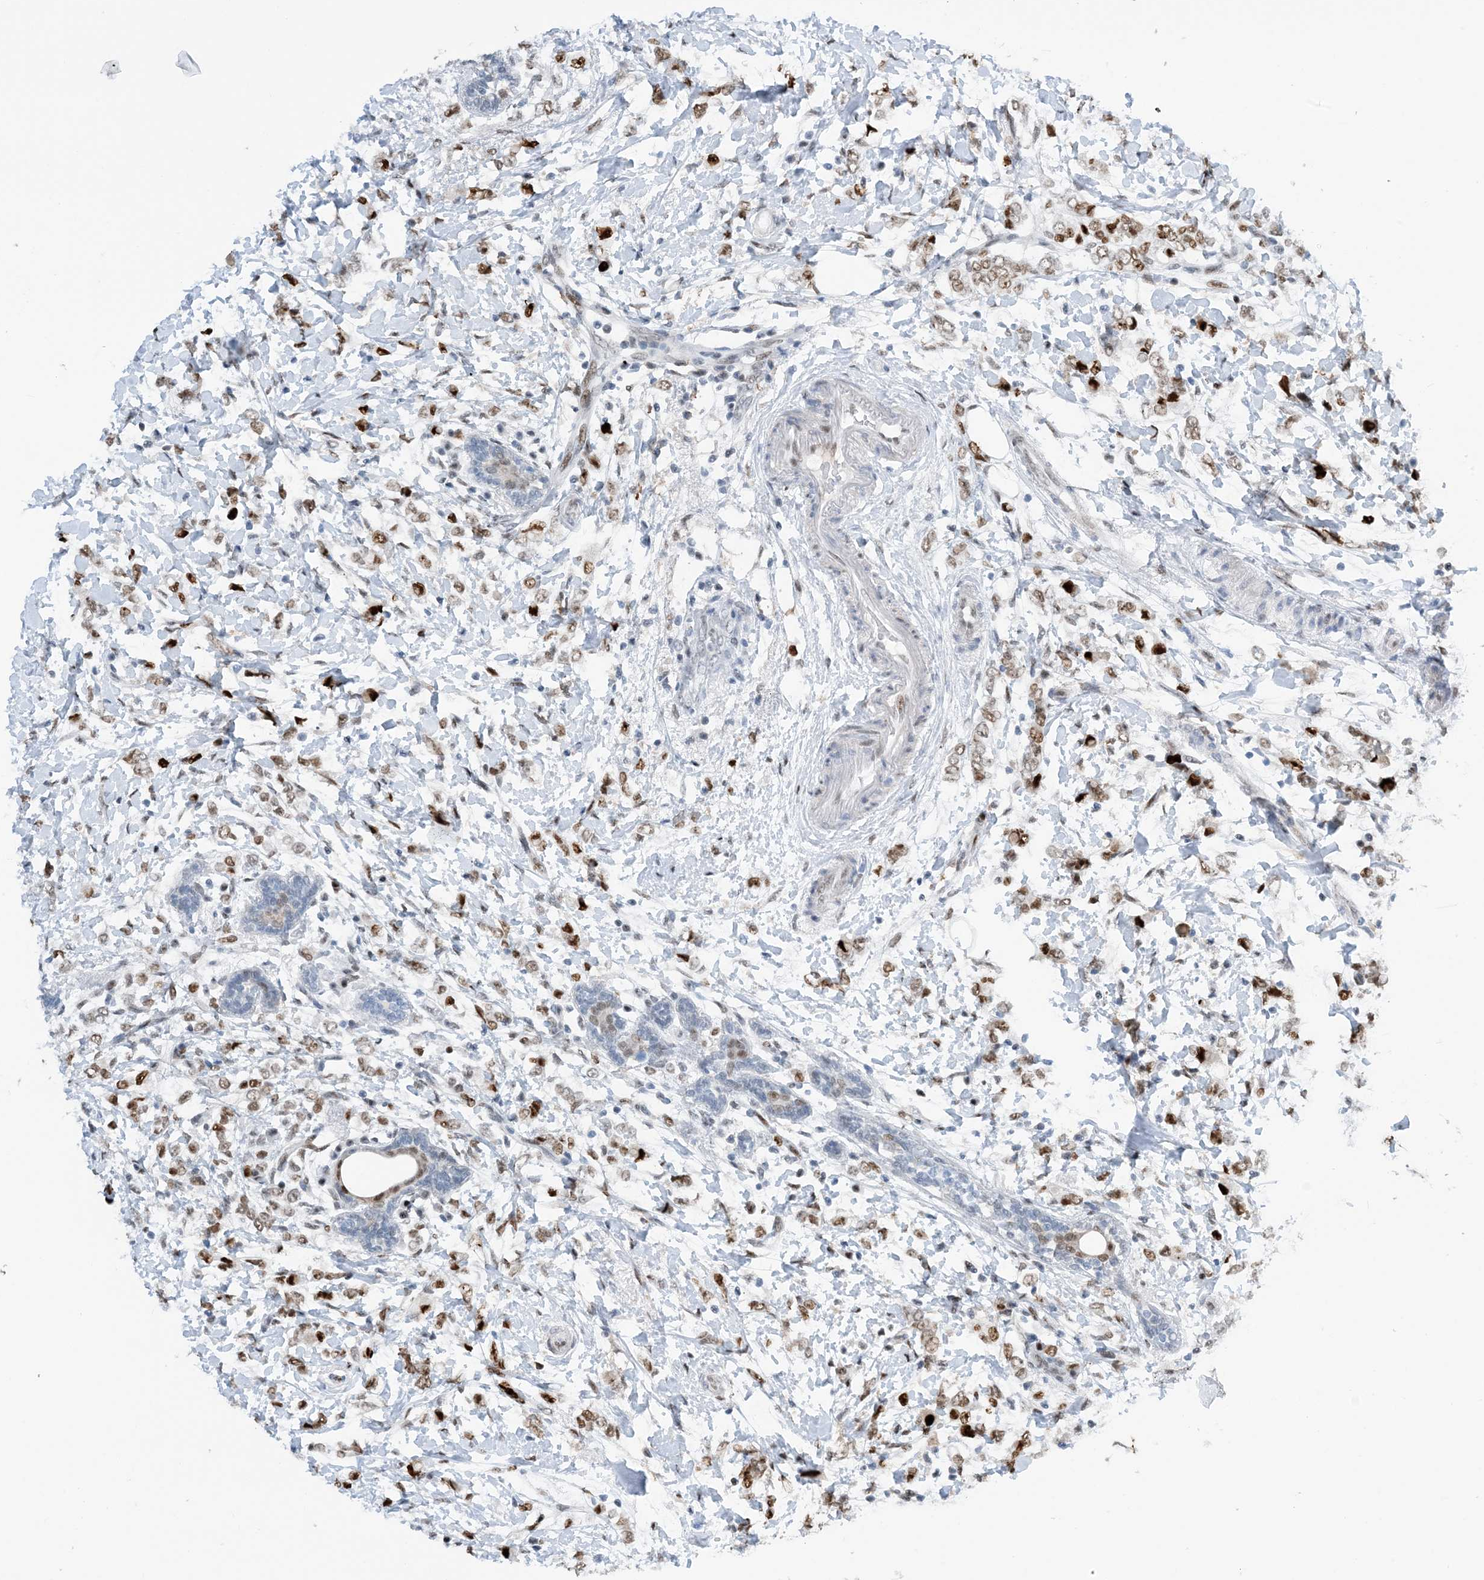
{"staining": {"intensity": "moderate", "quantity": ">75%", "location": "nuclear"}, "tissue": "breast cancer", "cell_type": "Tumor cells", "image_type": "cancer", "snomed": [{"axis": "morphology", "description": "Normal tissue, NOS"}, {"axis": "morphology", "description": "Lobular carcinoma"}, {"axis": "topography", "description": "Breast"}], "caption": "Human breast lobular carcinoma stained with a brown dye displays moderate nuclear positive positivity in approximately >75% of tumor cells.", "gene": "HEMK1", "patient": {"sex": "female", "age": 47}}